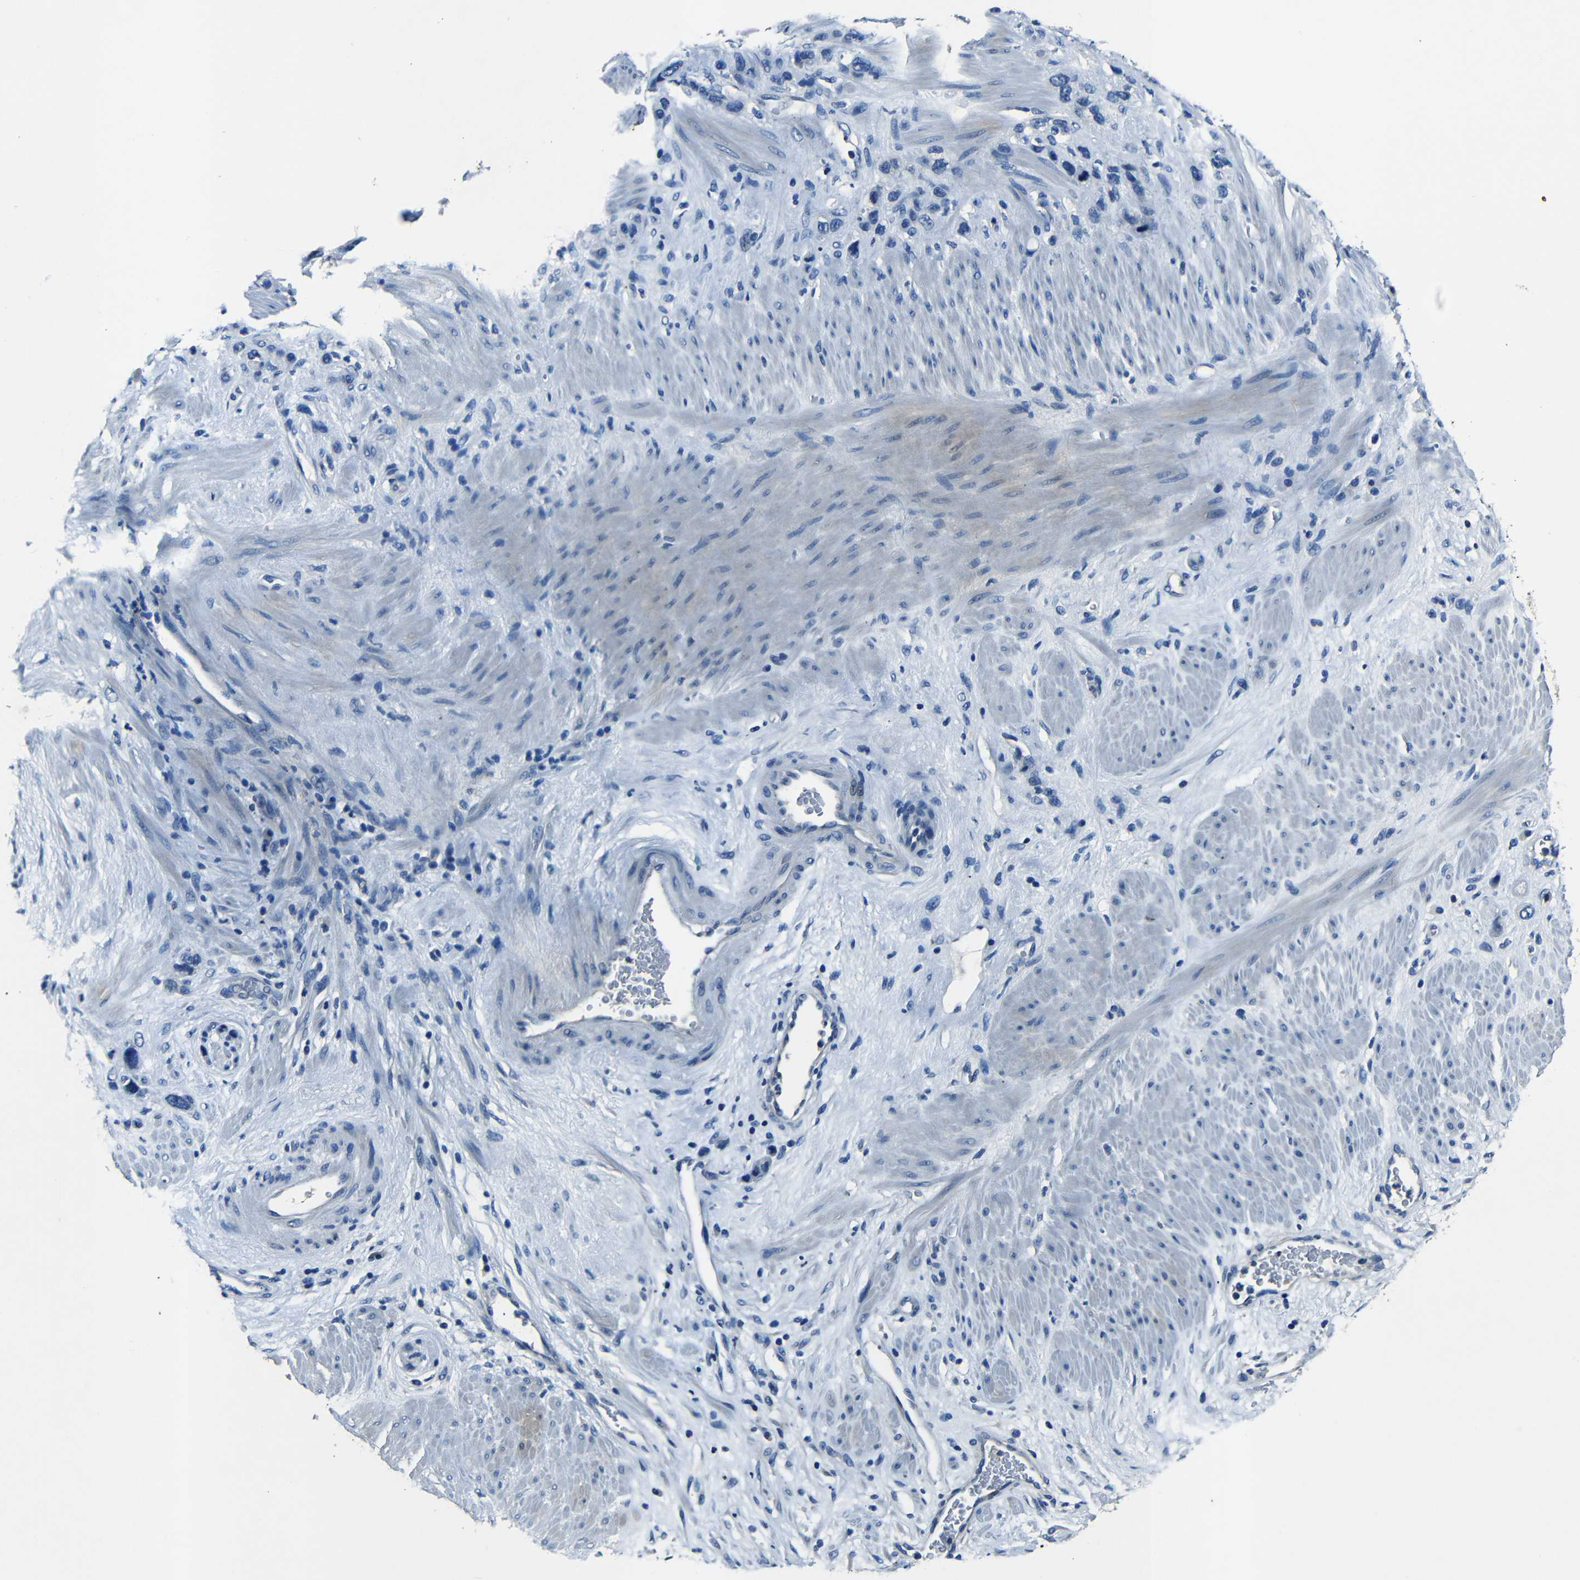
{"staining": {"intensity": "negative", "quantity": "none", "location": "none"}, "tissue": "stomach cancer", "cell_type": "Tumor cells", "image_type": "cancer", "snomed": [{"axis": "morphology", "description": "Adenocarcinoma, NOS"}, {"axis": "morphology", "description": "Adenocarcinoma, High grade"}, {"axis": "topography", "description": "Stomach, upper"}, {"axis": "topography", "description": "Stomach, lower"}], "caption": "High power microscopy micrograph of an immunohistochemistry histopathology image of stomach cancer (adenocarcinoma), revealing no significant positivity in tumor cells.", "gene": "NCMAP", "patient": {"sex": "female", "age": 65}}